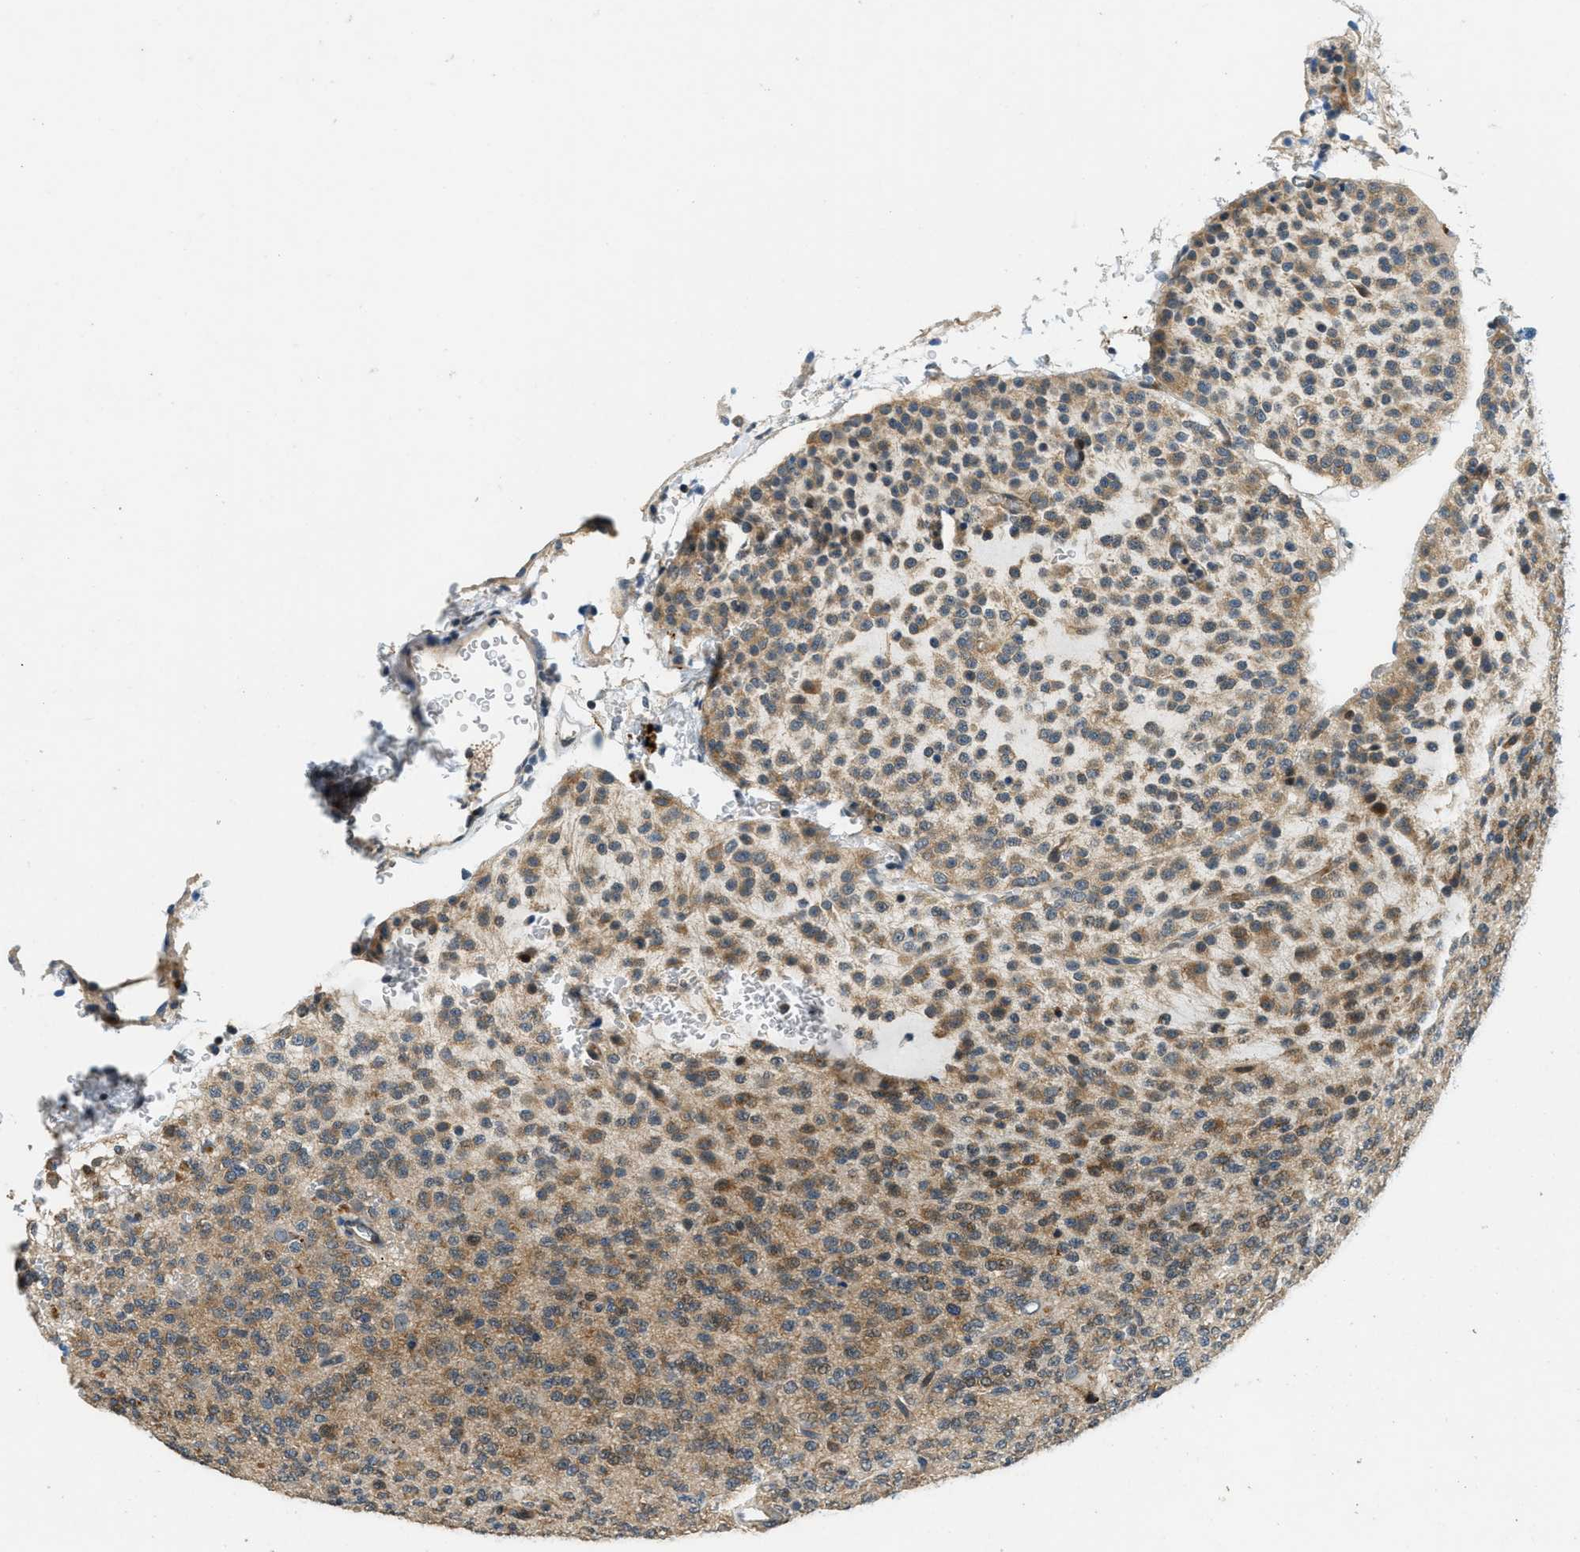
{"staining": {"intensity": "moderate", "quantity": "25%-75%", "location": "cytoplasmic/membranous"}, "tissue": "glioma", "cell_type": "Tumor cells", "image_type": "cancer", "snomed": [{"axis": "morphology", "description": "Glioma, malignant, Low grade"}, {"axis": "topography", "description": "Brain"}], "caption": "Glioma tissue exhibits moderate cytoplasmic/membranous expression in about 25%-75% of tumor cells The staining was performed using DAB (3,3'-diaminobenzidine), with brown indicating positive protein expression. Nuclei are stained blue with hematoxylin.", "gene": "HERC2", "patient": {"sex": "male", "age": 38}}